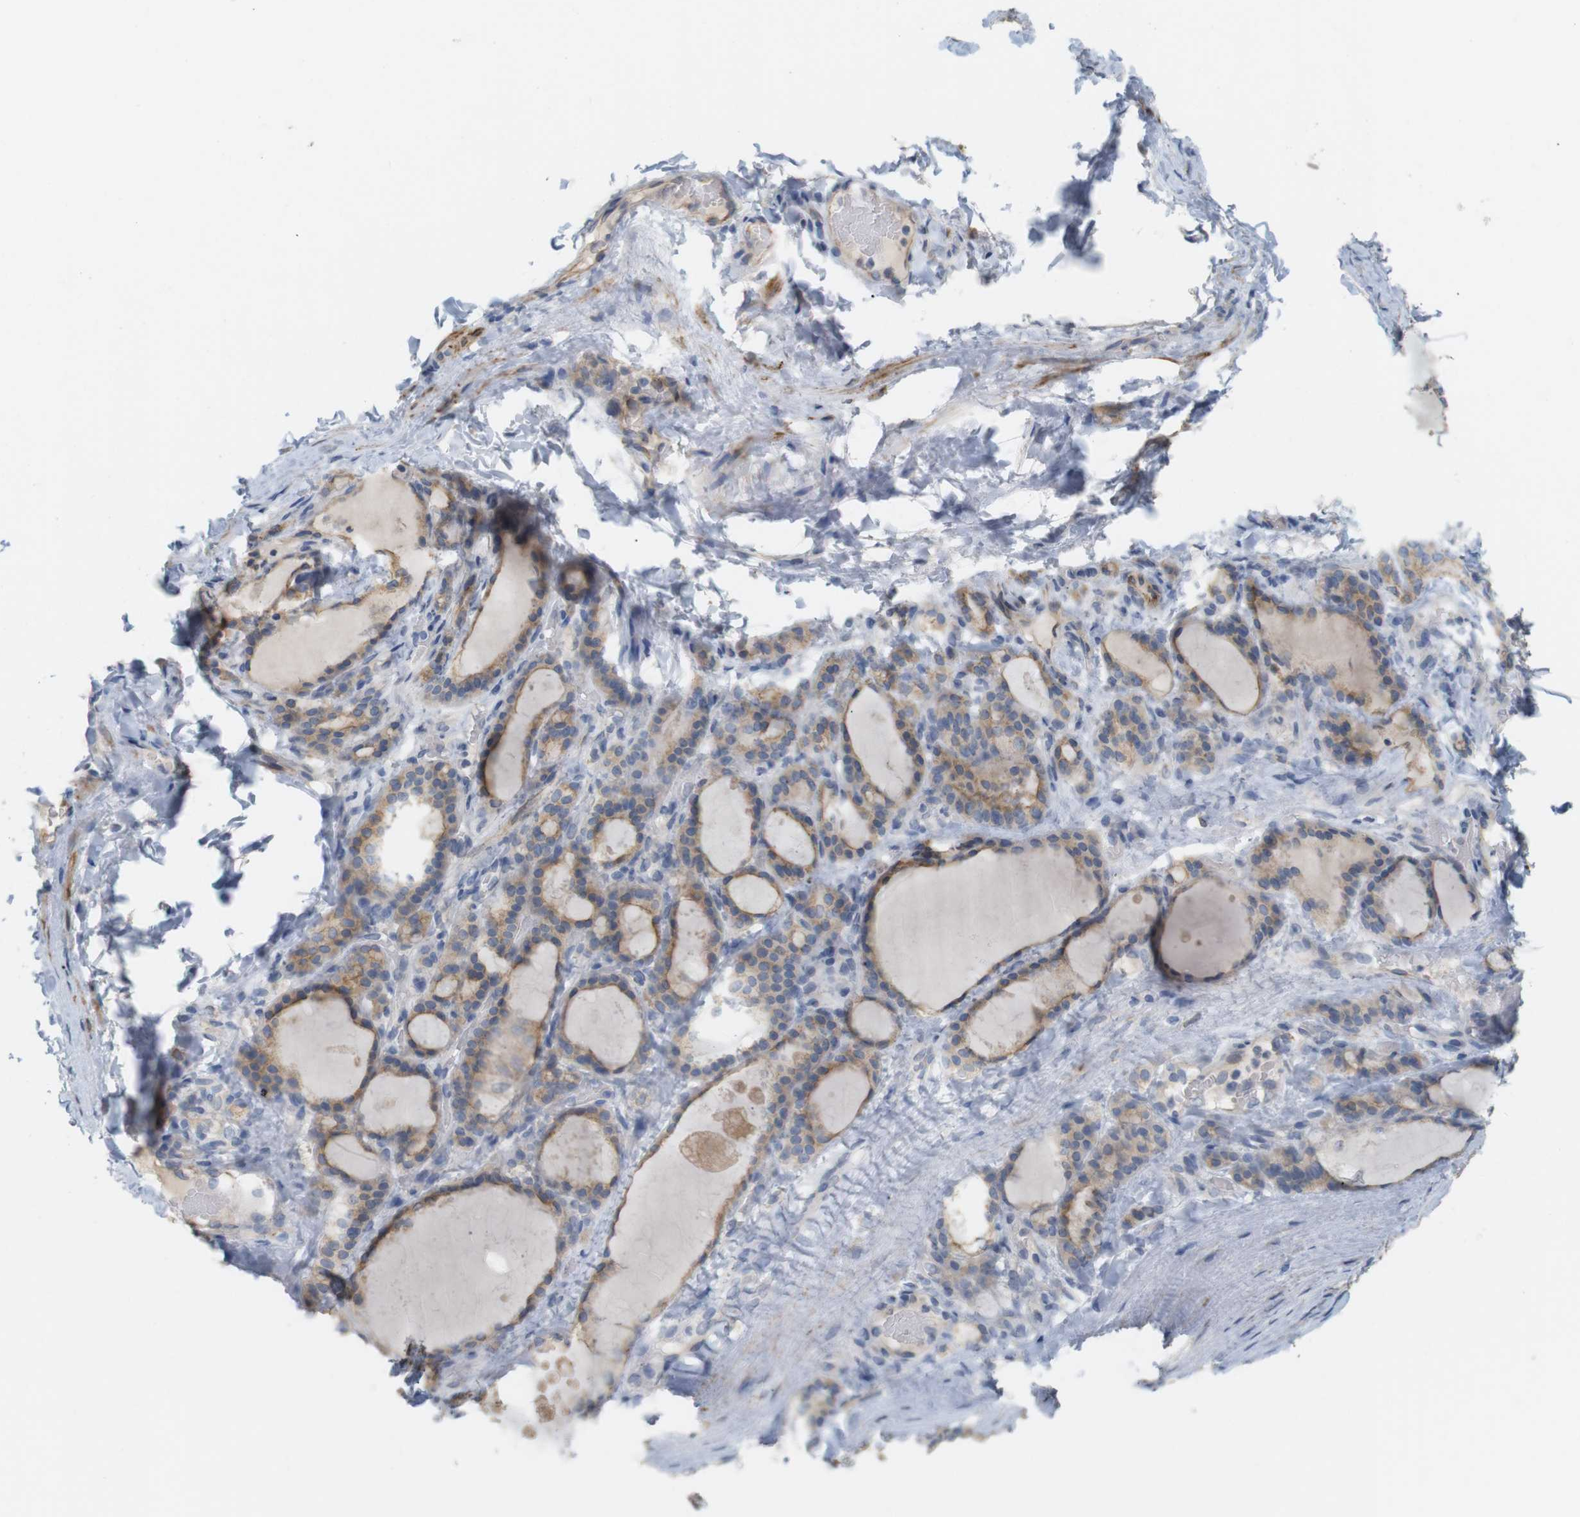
{"staining": {"intensity": "moderate", "quantity": ">75%", "location": "cytoplasmic/membranous"}, "tissue": "thyroid gland", "cell_type": "Glandular cells", "image_type": "normal", "snomed": [{"axis": "morphology", "description": "Normal tissue, NOS"}, {"axis": "topography", "description": "Thyroid gland"}], "caption": "Benign thyroid gland displays moderate cytoplasmic/membranous expression in approximately >75% of glandular cells Immunohistochemistry (ihc) stains the protein in brown and the nuclei are stained blue..", "gene": "ITPR1", "patient": {"sex": "female", "age": 28}}